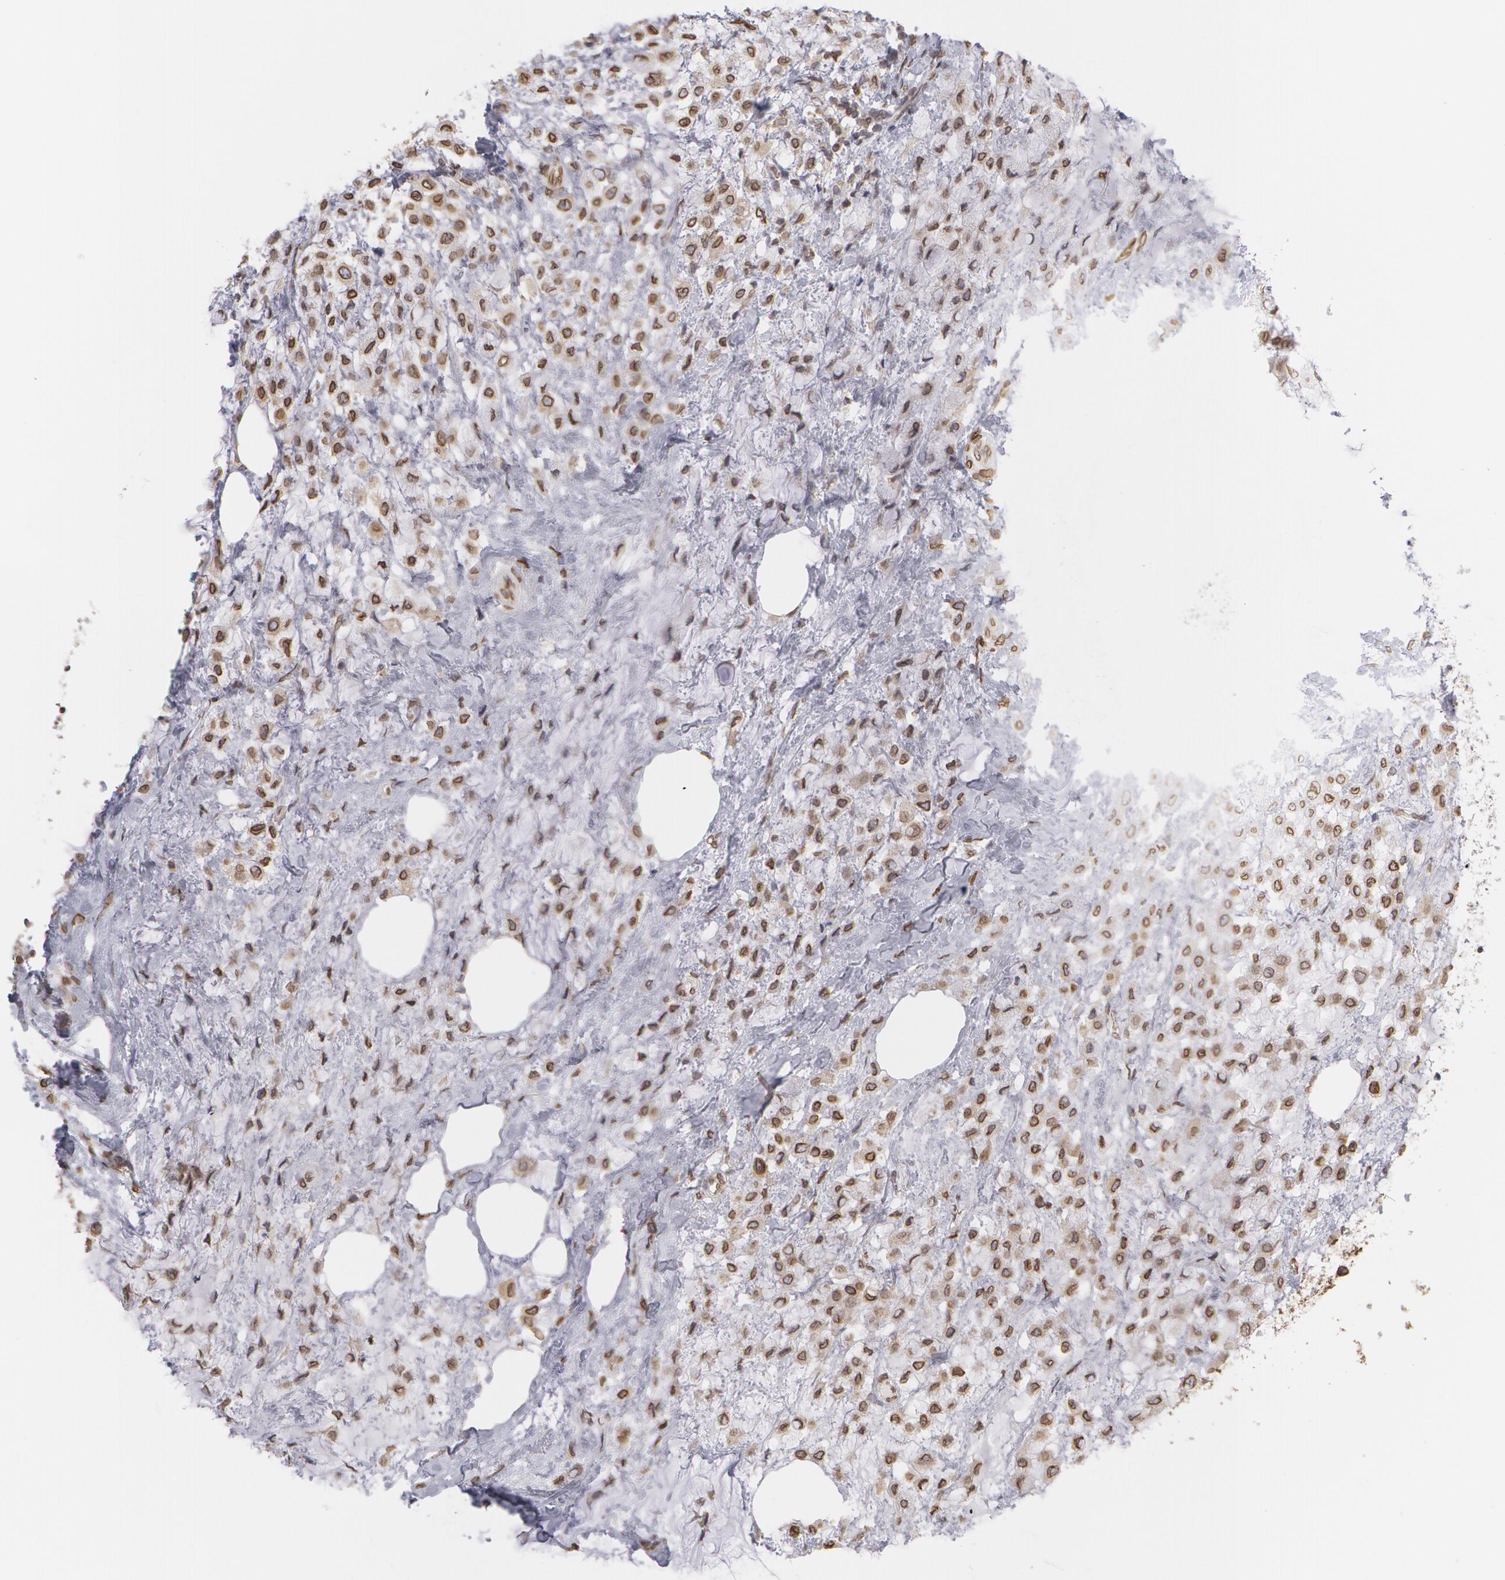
{"staining": {"intensity": "weak", "quantity": "25%-75%", "location": "cytoplasmic/membranous"}, "tissue": "breast cancer", "cell_type": "Tumor cells", "image_type": "cancer", "snomed": [{"axis": "morphology", "description": "Lobular carcinoma"}, {"axis": "topography", "description": "Breast"}], "caption": "Human breast lobular carcinoma stained with a brown dye exhibits weak cytoplasmic/membranous positive expression in about 25%-75% of tumor cells.", "gene": "EMD", "patient": {"sex": "female", "age": 85}}